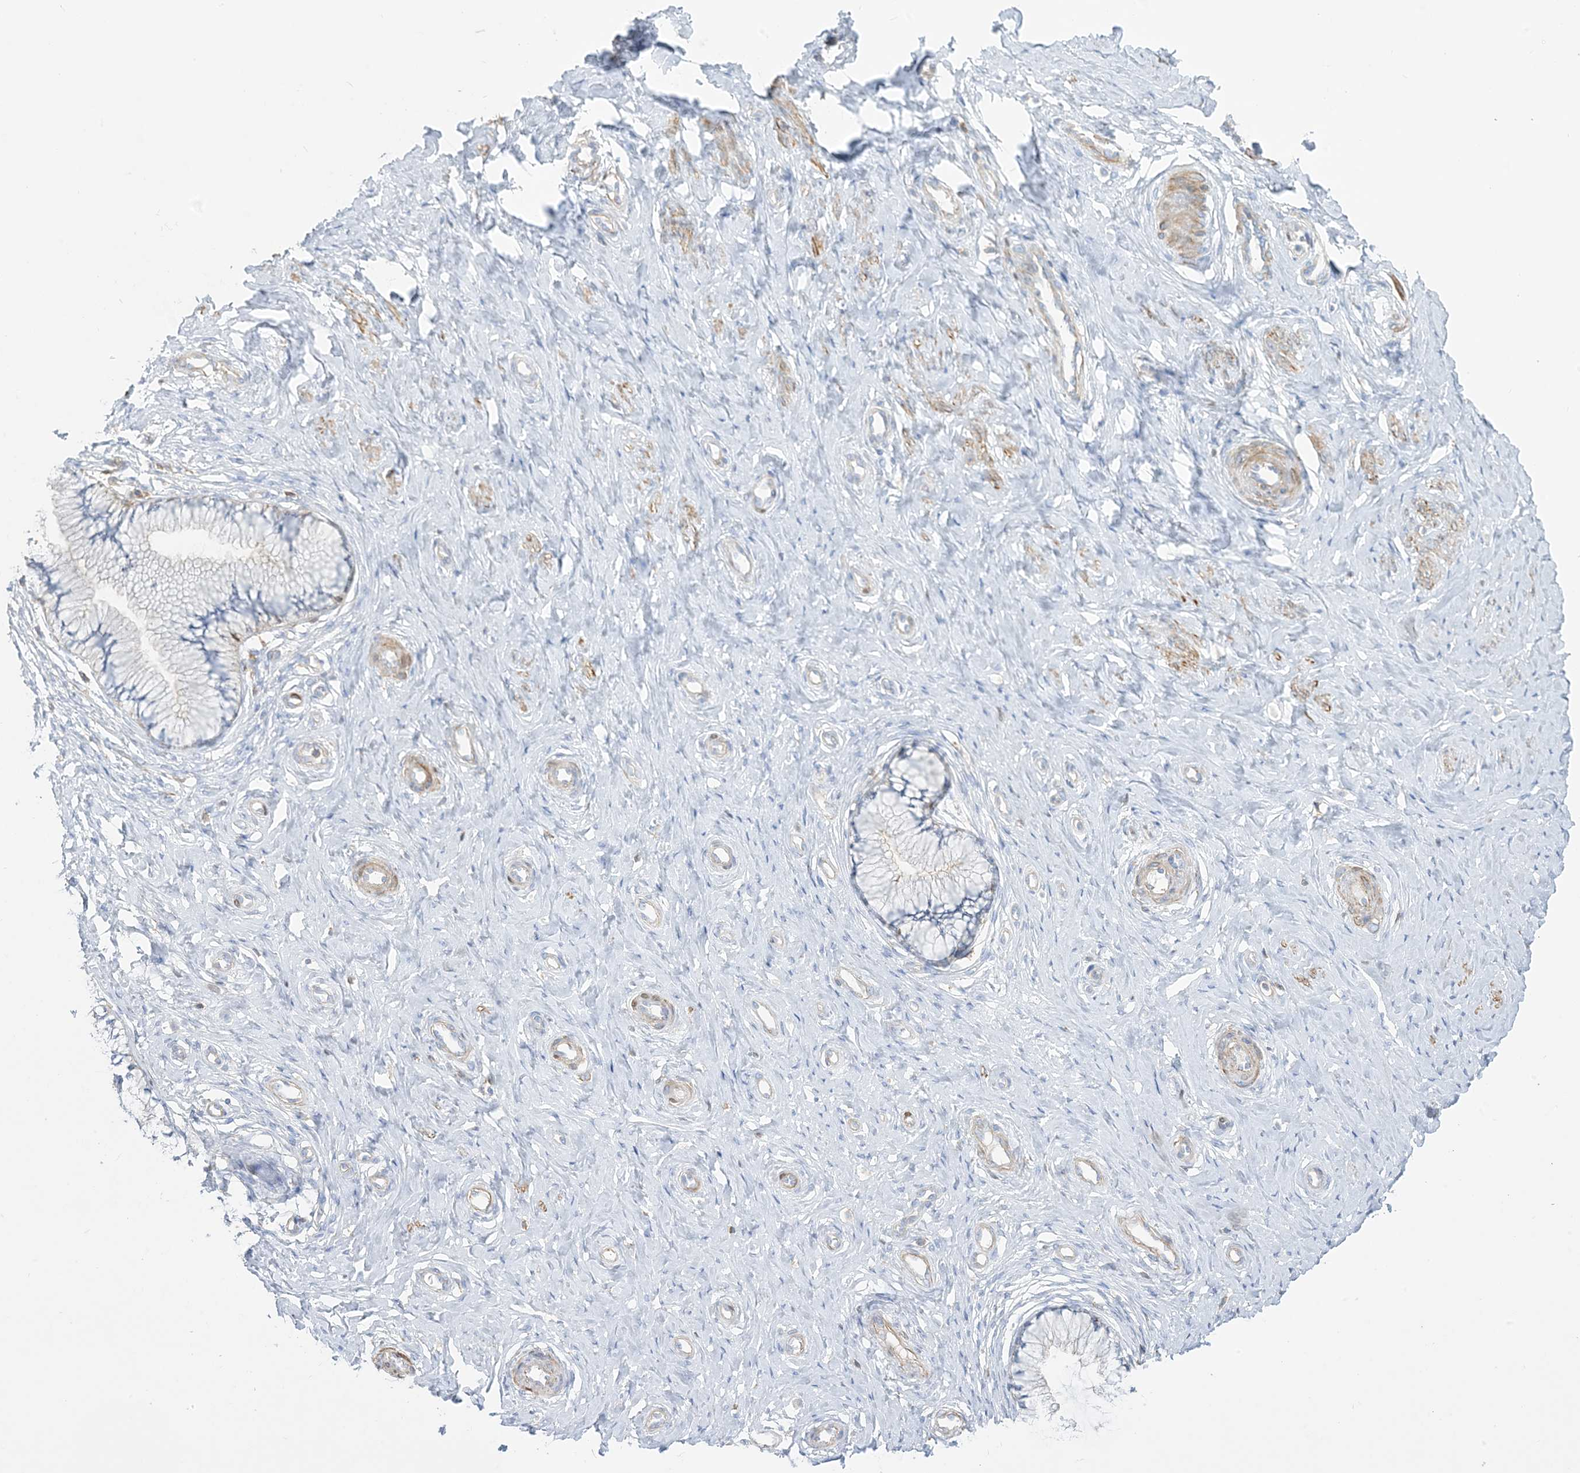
{"staining": {"intensity": "negative", "quantity": "none", "location": "none"}, "tissue": "cervix", "cell_type": "Glandular cells", "image_type": "normal", "snomed": [{"axis": "morphology", "description": "Normal tissue, NOS"}, {"axis": "topography", "description": "Cervix"}], "caption": "Photomicrograph shows no significant protein positivity in glandular cells of unremarkable cervix. (DAB IHC visualized using brightfield microscopy, high magnification).", "gene": "GTF3C2", "patient": {"sex": "female", "age": 36}}